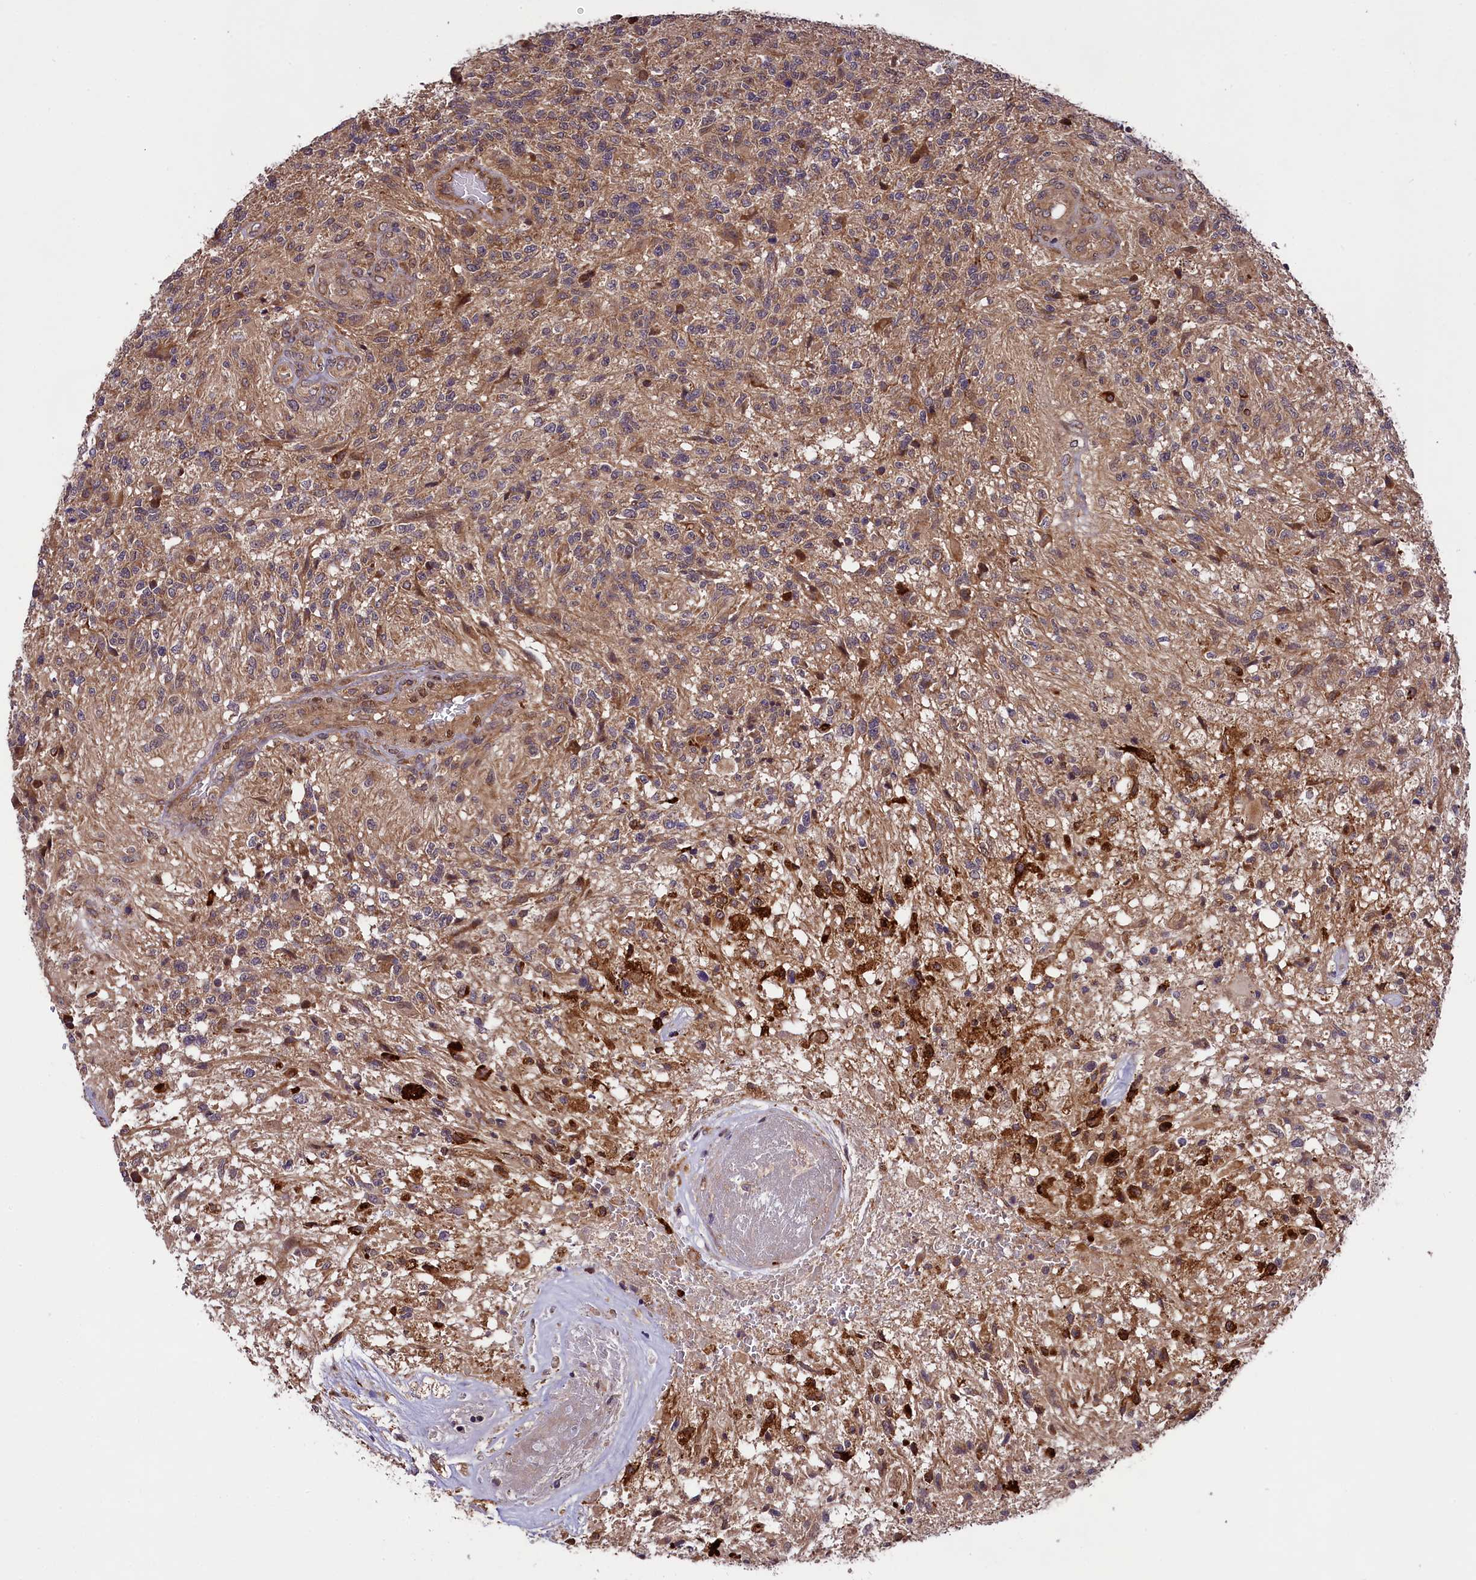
{"staining": {"intensity": "weak", "quantity": "25%-75%", "location": "cytoplasmic/membranous"}, "tissue": "glioma", "cell_type": "Tumor cells", "image_type": "cancer", "snomed": [{"axis": "morphology", "description": "Glioma, malignant, High grade"}, {"axis": "topography", "description": "Brain"}], "caption": "Immunohistochemistry of human malignant glioma (high-grade) exhibits low levels of weak cytoplasmic/membranous staining in approximately 25%-75% of tumor cells.", "gene": "DOHH", "patient": {"sex": "male", "age": 56}}